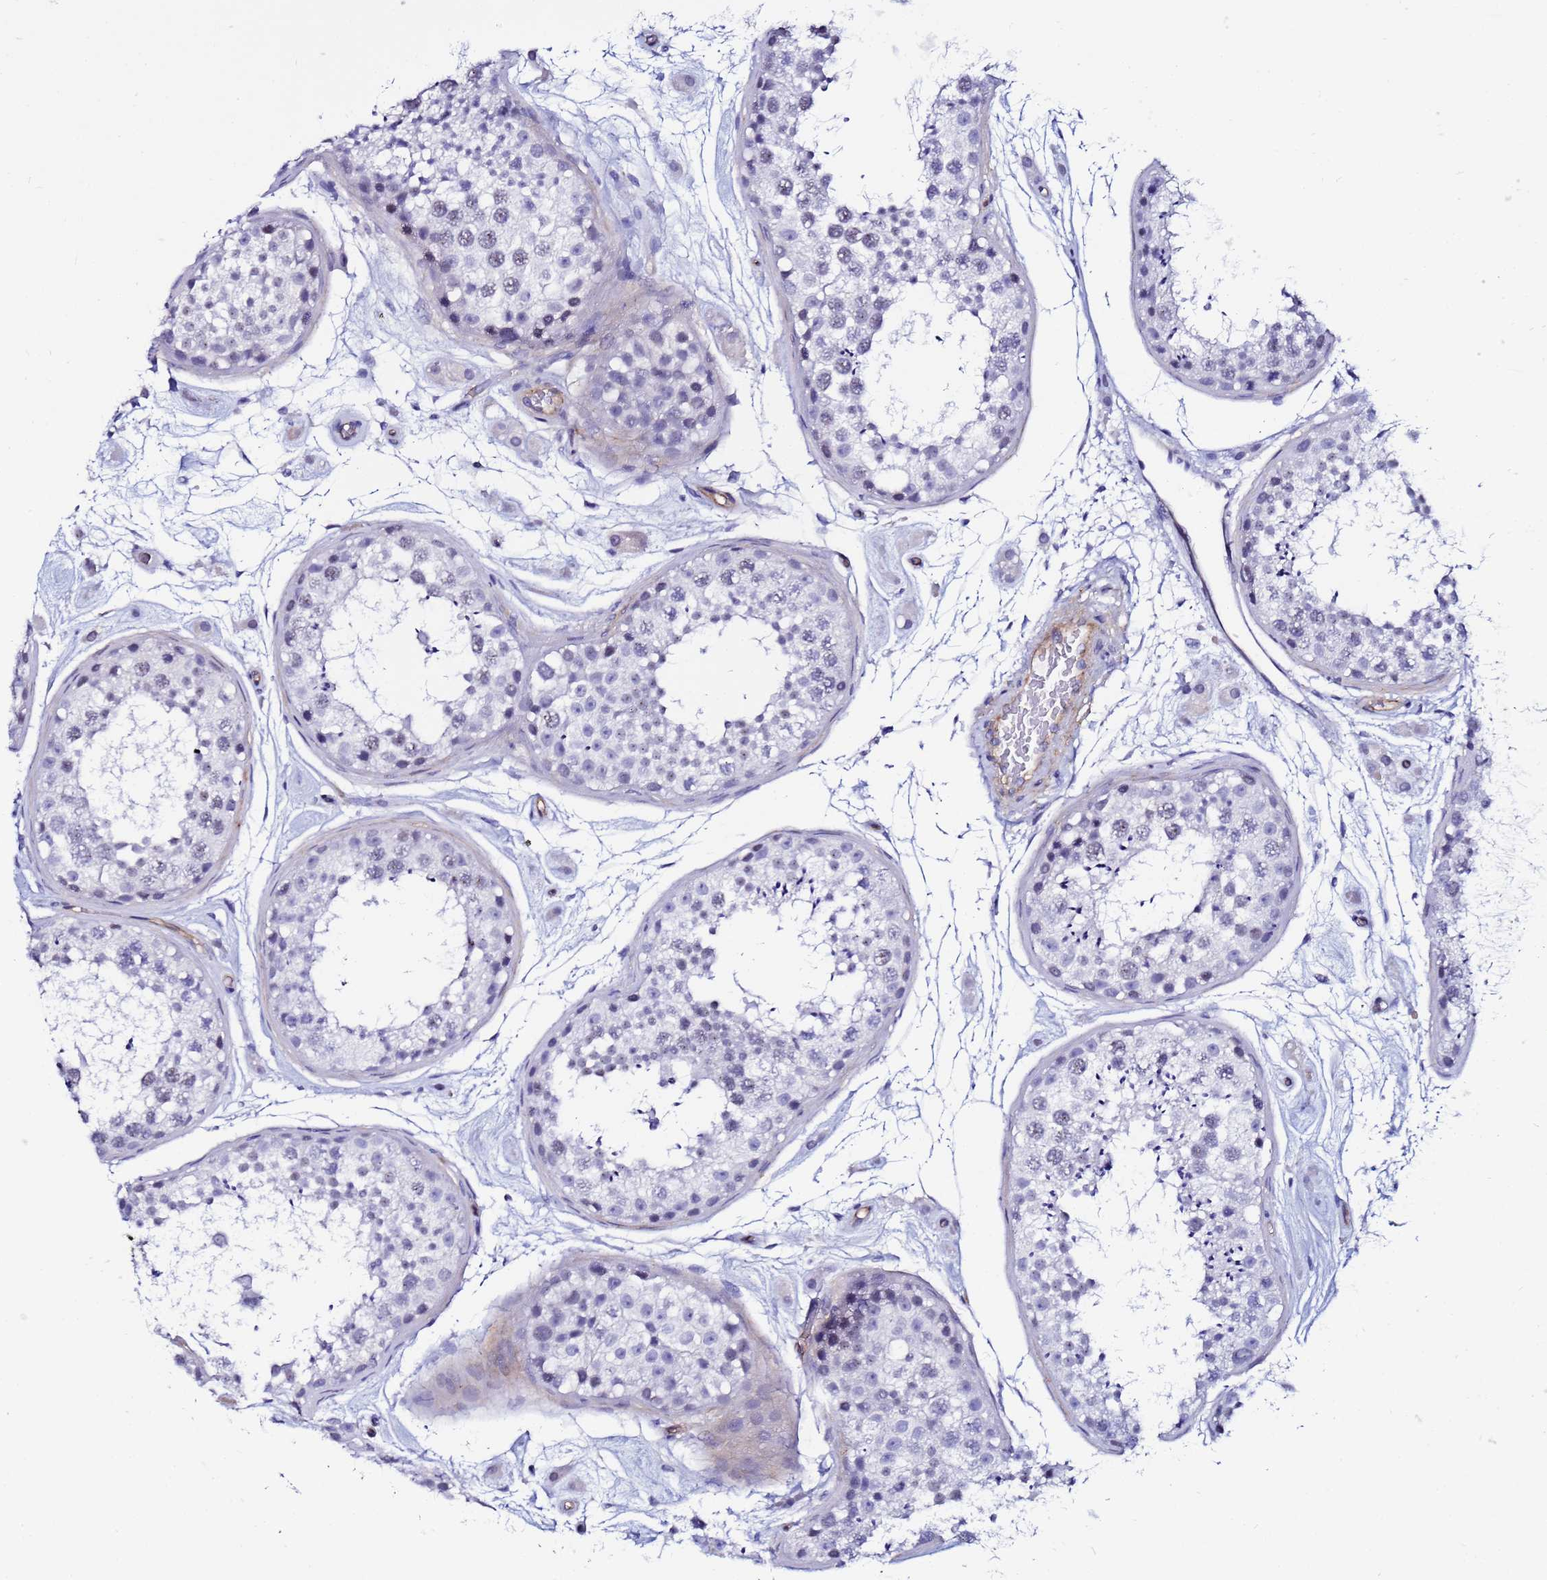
{"staining": {"intensity": "weak", "quantity": "<25%", "location": "nuclear"}, "tissue": "testis", "cell_type": "Cells in seminiferous ducts", "image_type": "normal", "snomed": [{"axis": "morphology", "description": "Normal tissue, NOS"}, {"axis": "topography", "description": "Testis"}], "caption": "Histopathology image shows no protein expression in cells in seminiferous ducts of normal testis.", "gene": "DEFB104A", "patient": {"sex": "male", "age": 25}}